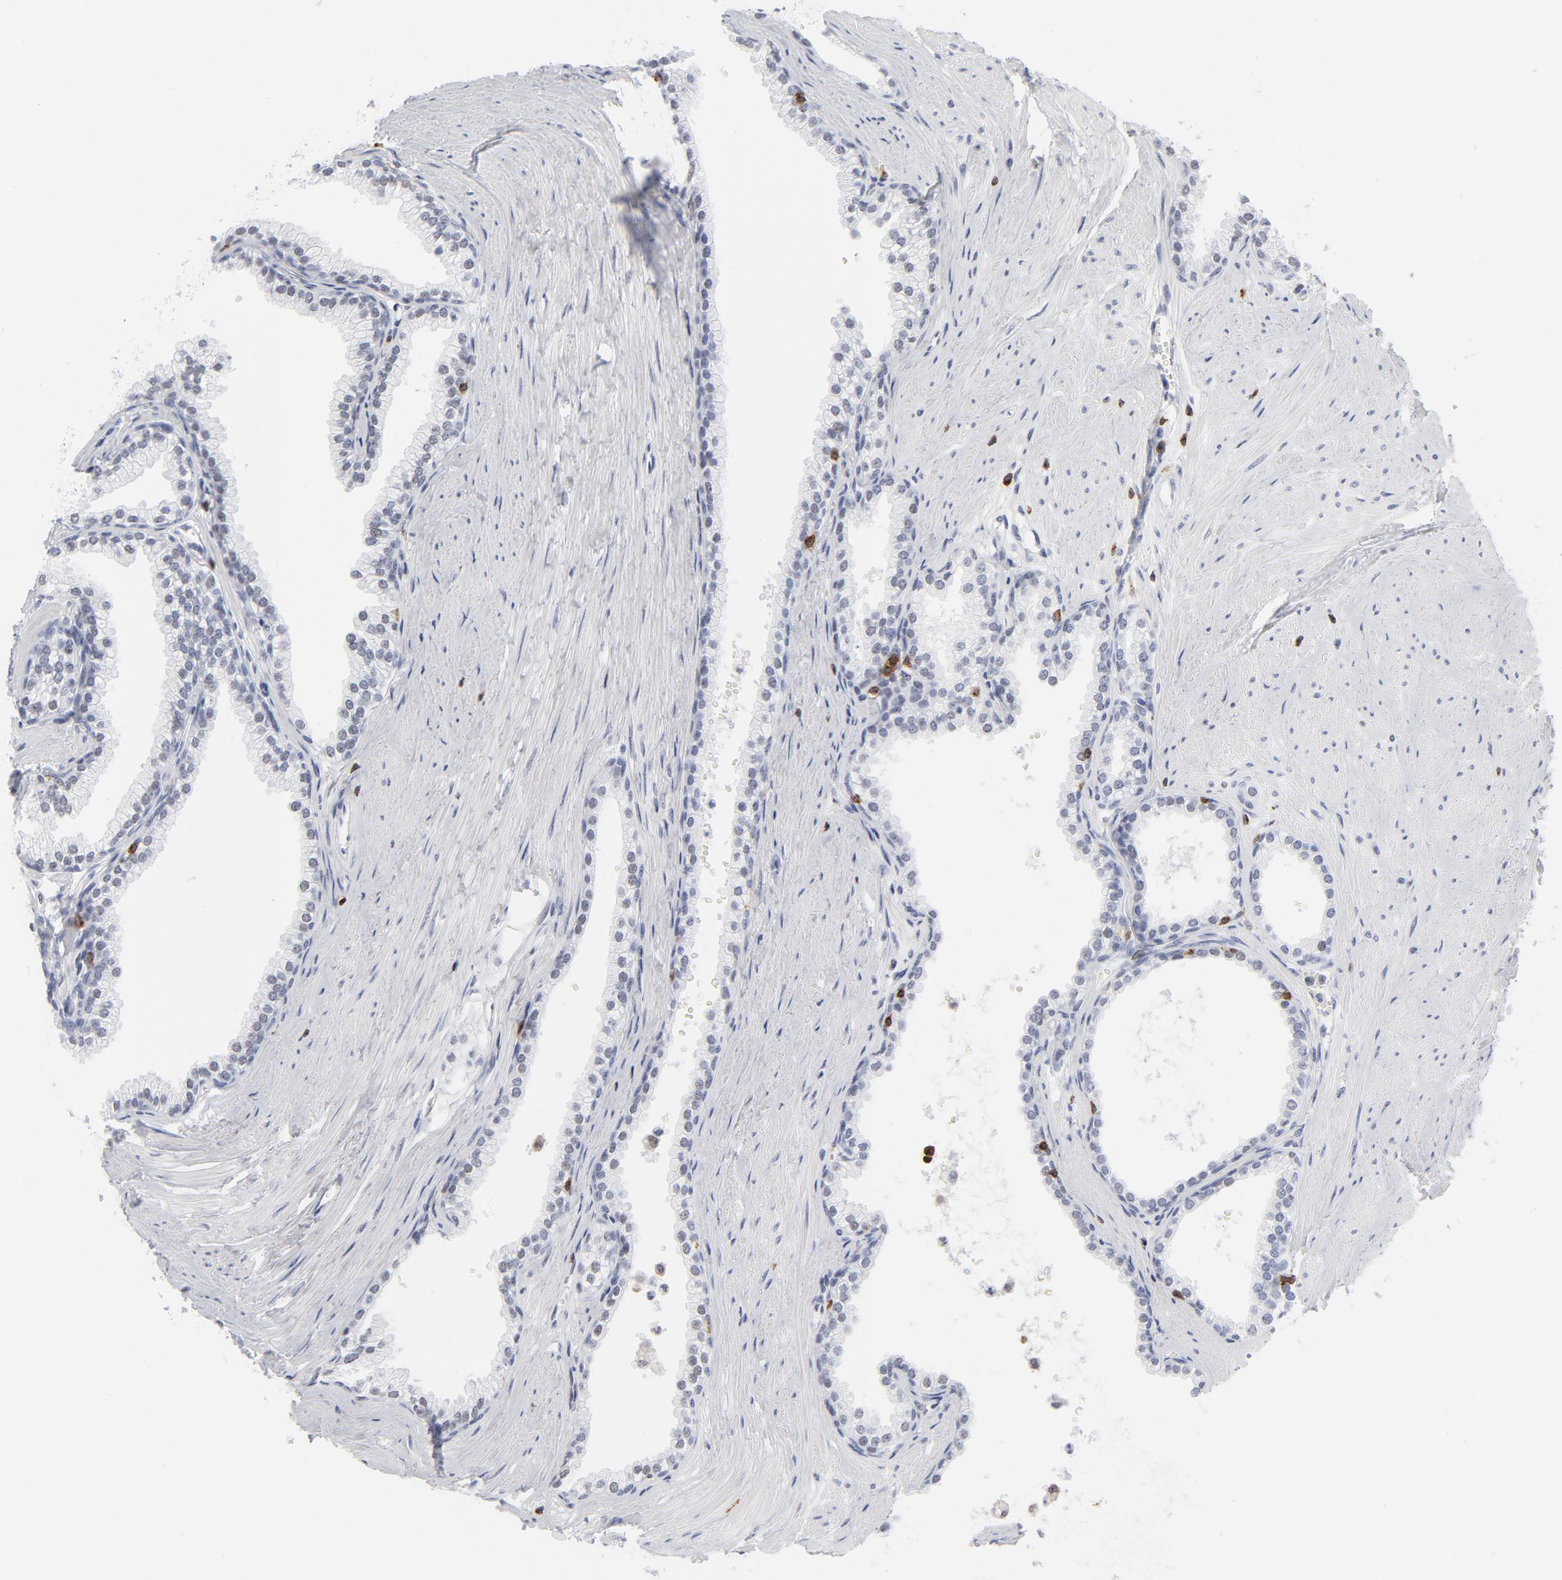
{"staining": {"intensity": "weak", "quantity": "<25%", "location": "nuclear"}, "tissue": "prostate", "cell_type": "Glandular cells", "image_type": "normal", "snomed": [{"axis": "morphology", "description": "Normal tissue, NOS"}, {"axis": "topography", "description": "Prostate"}], "caption": "Immunohistochemistry (IHC) histopathology image of benign human prostate stained for a protein (brown), which exhibits no positivity in glandular cells.", "gene": "CD2", "patient": {"sex": "male", "age": 64}}